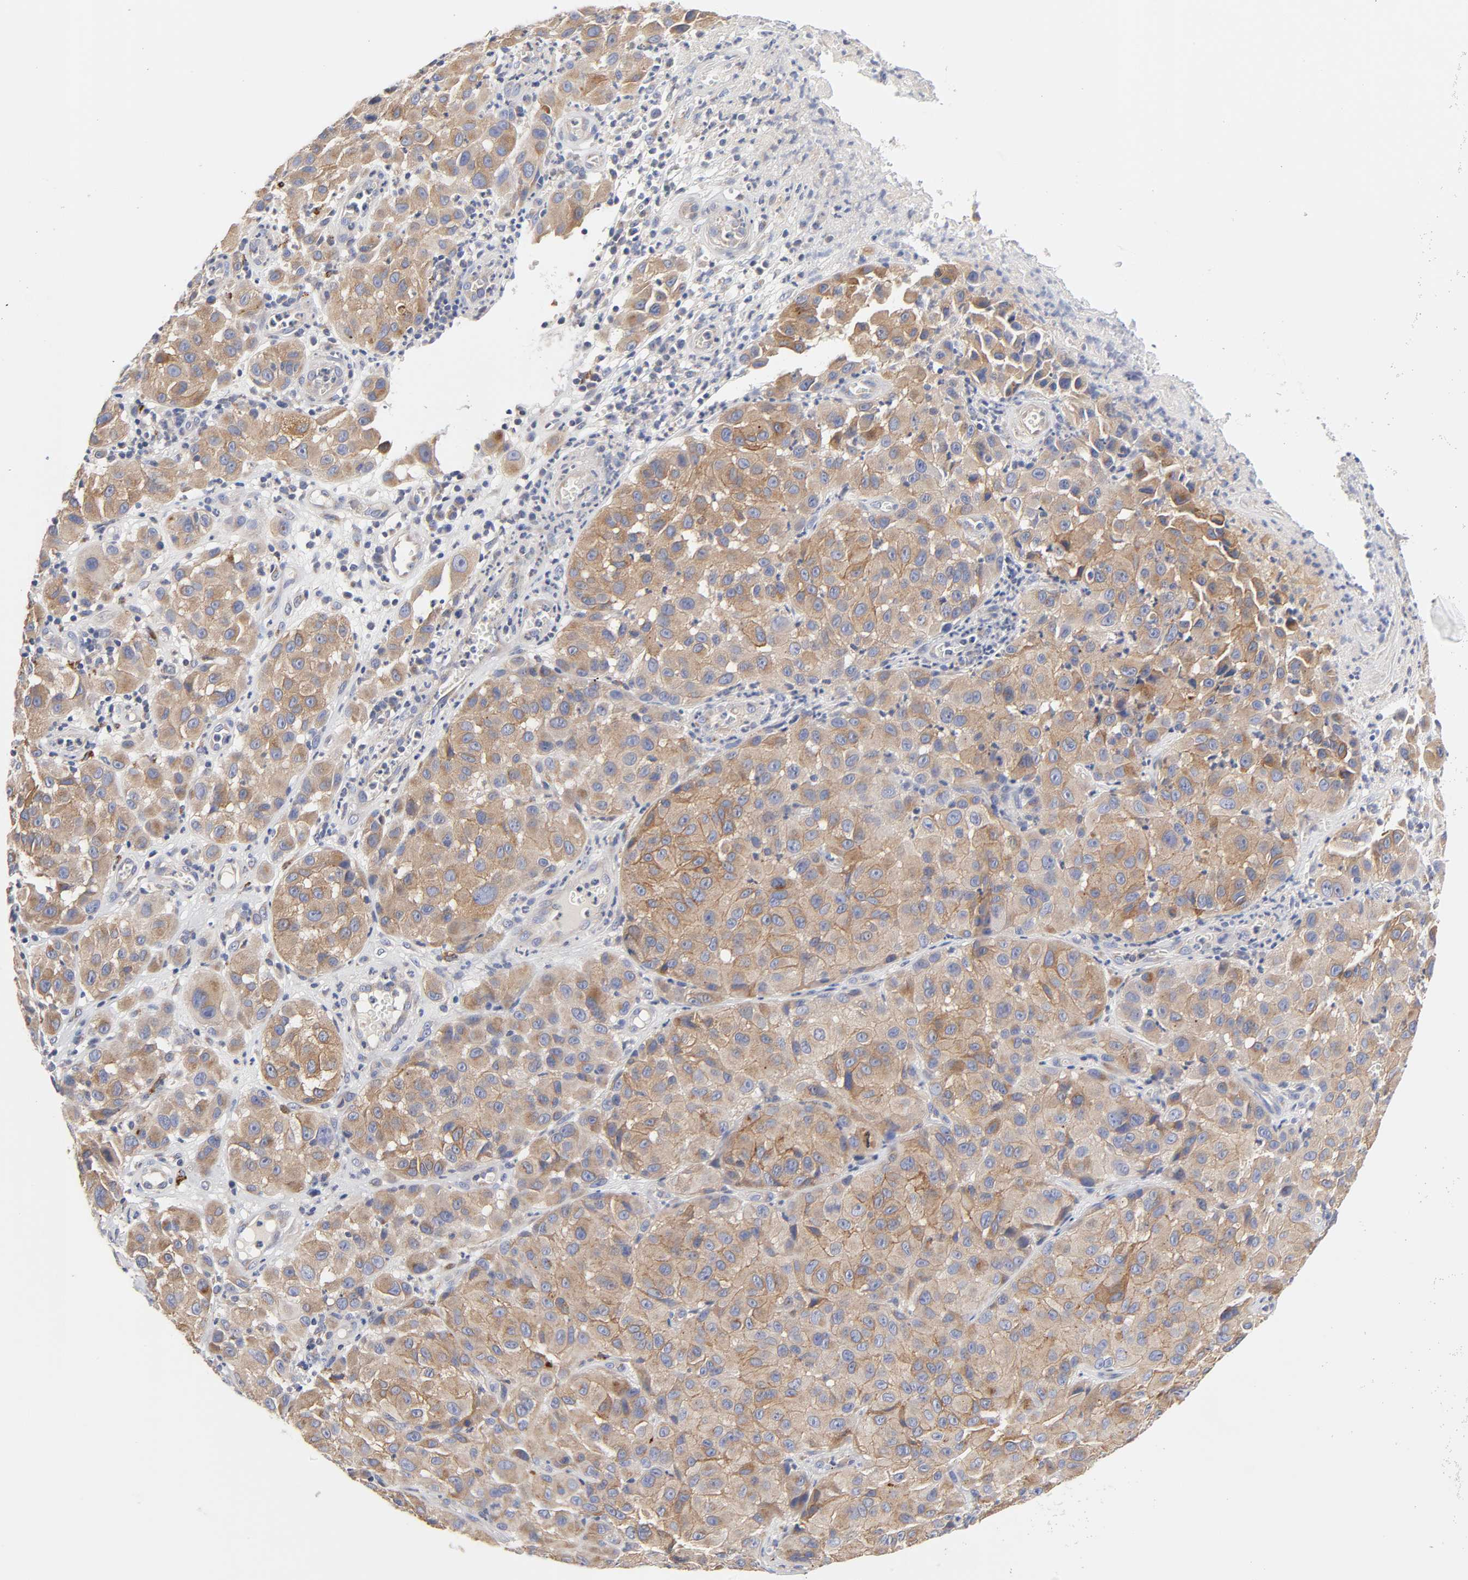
{"staining": {"intensity": "moderate", "quantity": ">75%", "location": "cytoplasmic/membranous"}, "tissue": "melanoma", "cell_type": "Tumor cells", "image_type": "cancer", "snomed": [{"axis": "morphology", "description": "Malignant melanoma, NOS"}, {"axis": "topography", "description": "Skin"}], "caption": "Immunohistochemical staining of human melanoma reveals medium levels of moderate cytoplasmic/membranous positivity in about >75% of tumor cells.", "gene": "C17orf75", "patient": {"sex": "female", "age": 21}}